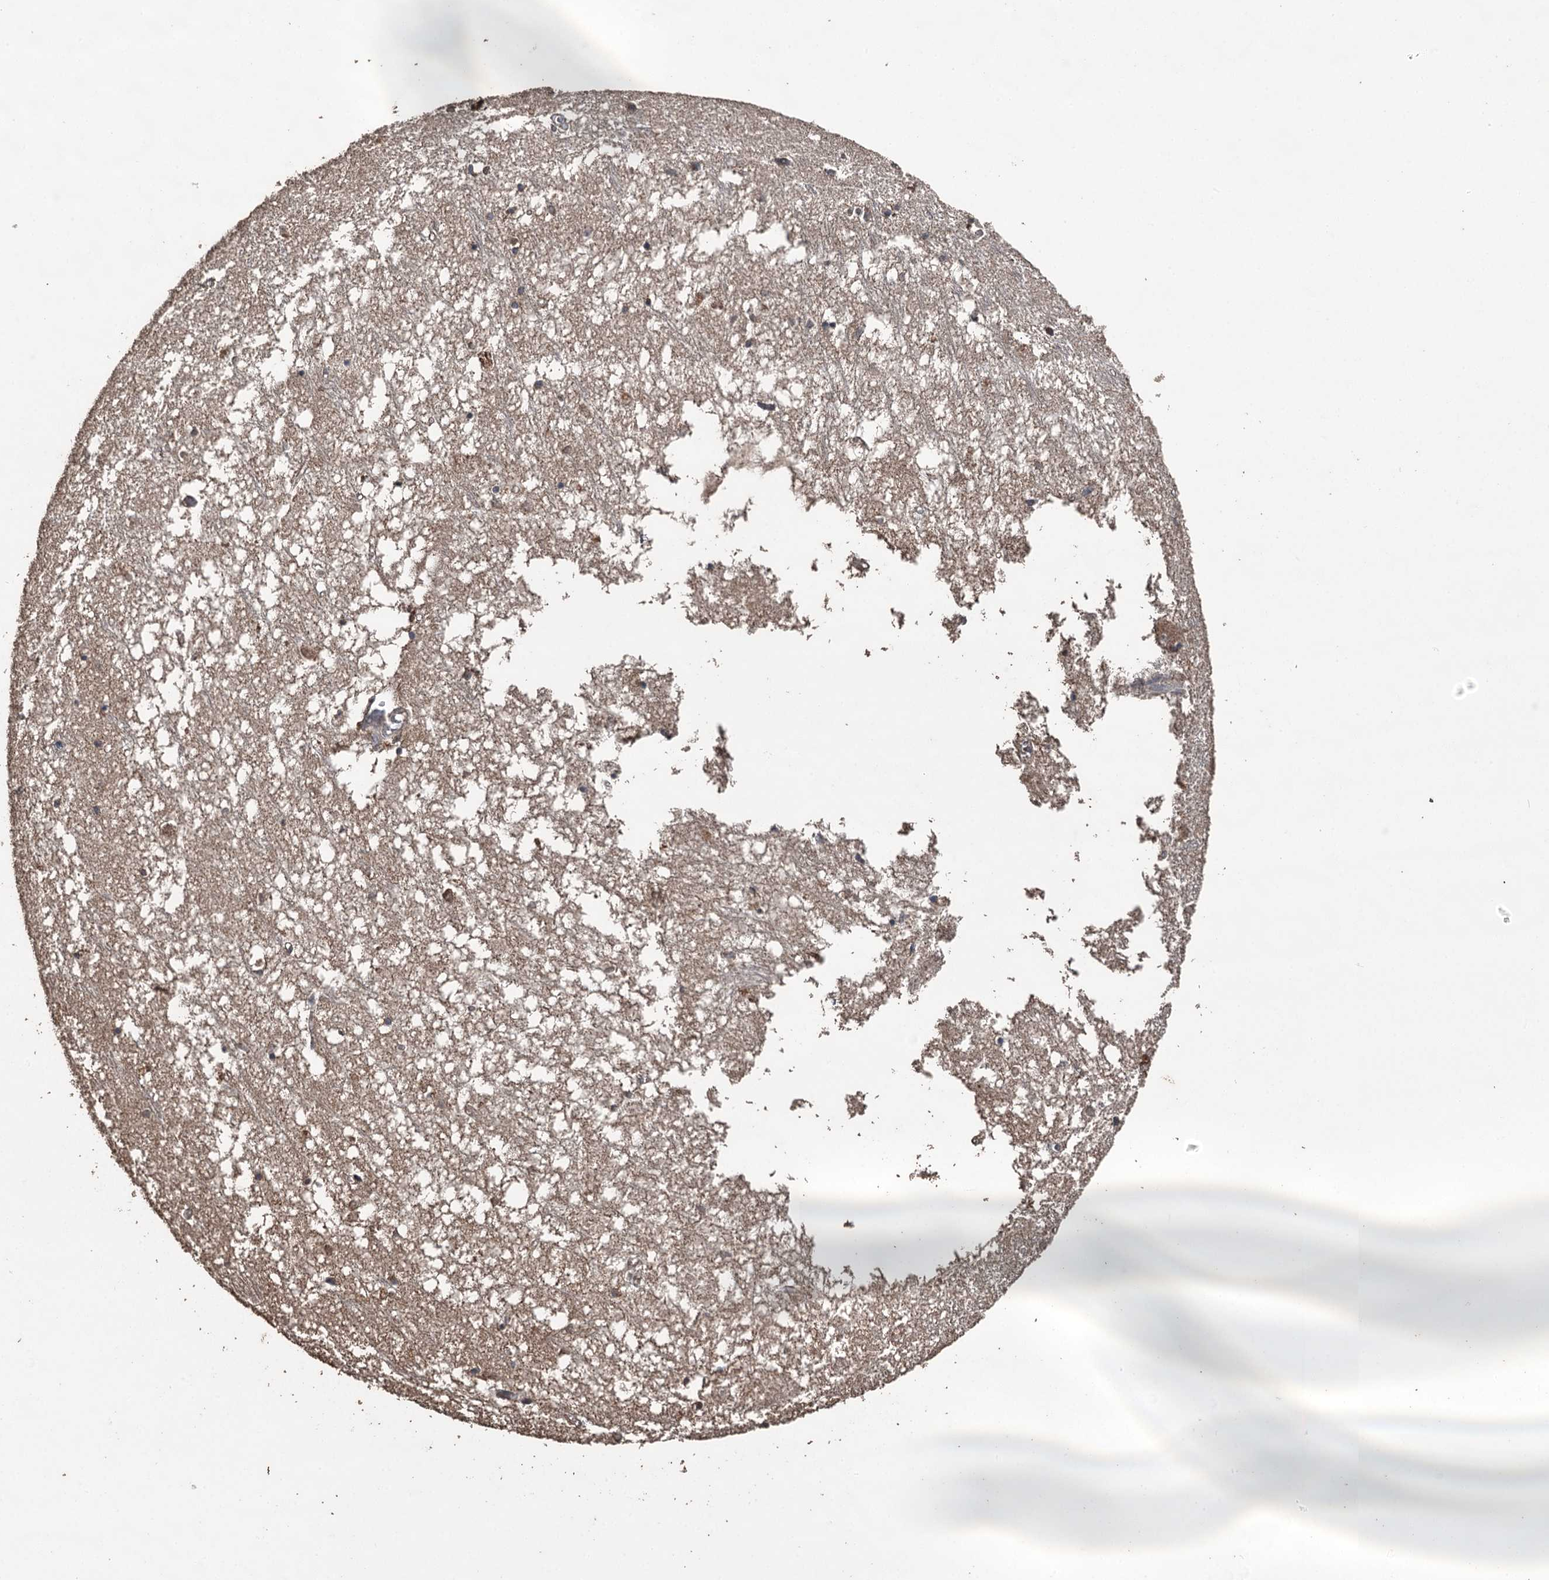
{"staining": {"intensity": "moderate", "quantity": "25%-75%", "location": "cytoplasmic/membranous"}, "tissue": "hippocampus", "cell_type": "Glial cells", "image_type": "normal", "snomed": [{"axis": "morphology", "description": "Normal tissue, NOS"}, {"axis": "topography", "description": "Hippocampus"}], "caption": "High-power microscopy captured an immunohistochemistry (IHC) micrograph of benign hippocampus, revealing moderate cytoplasmic/membranous staining in approximately 25%-75% of glial cells.", "gene": "WIPI1", "patient": {"sex": "male", "age": 70}}